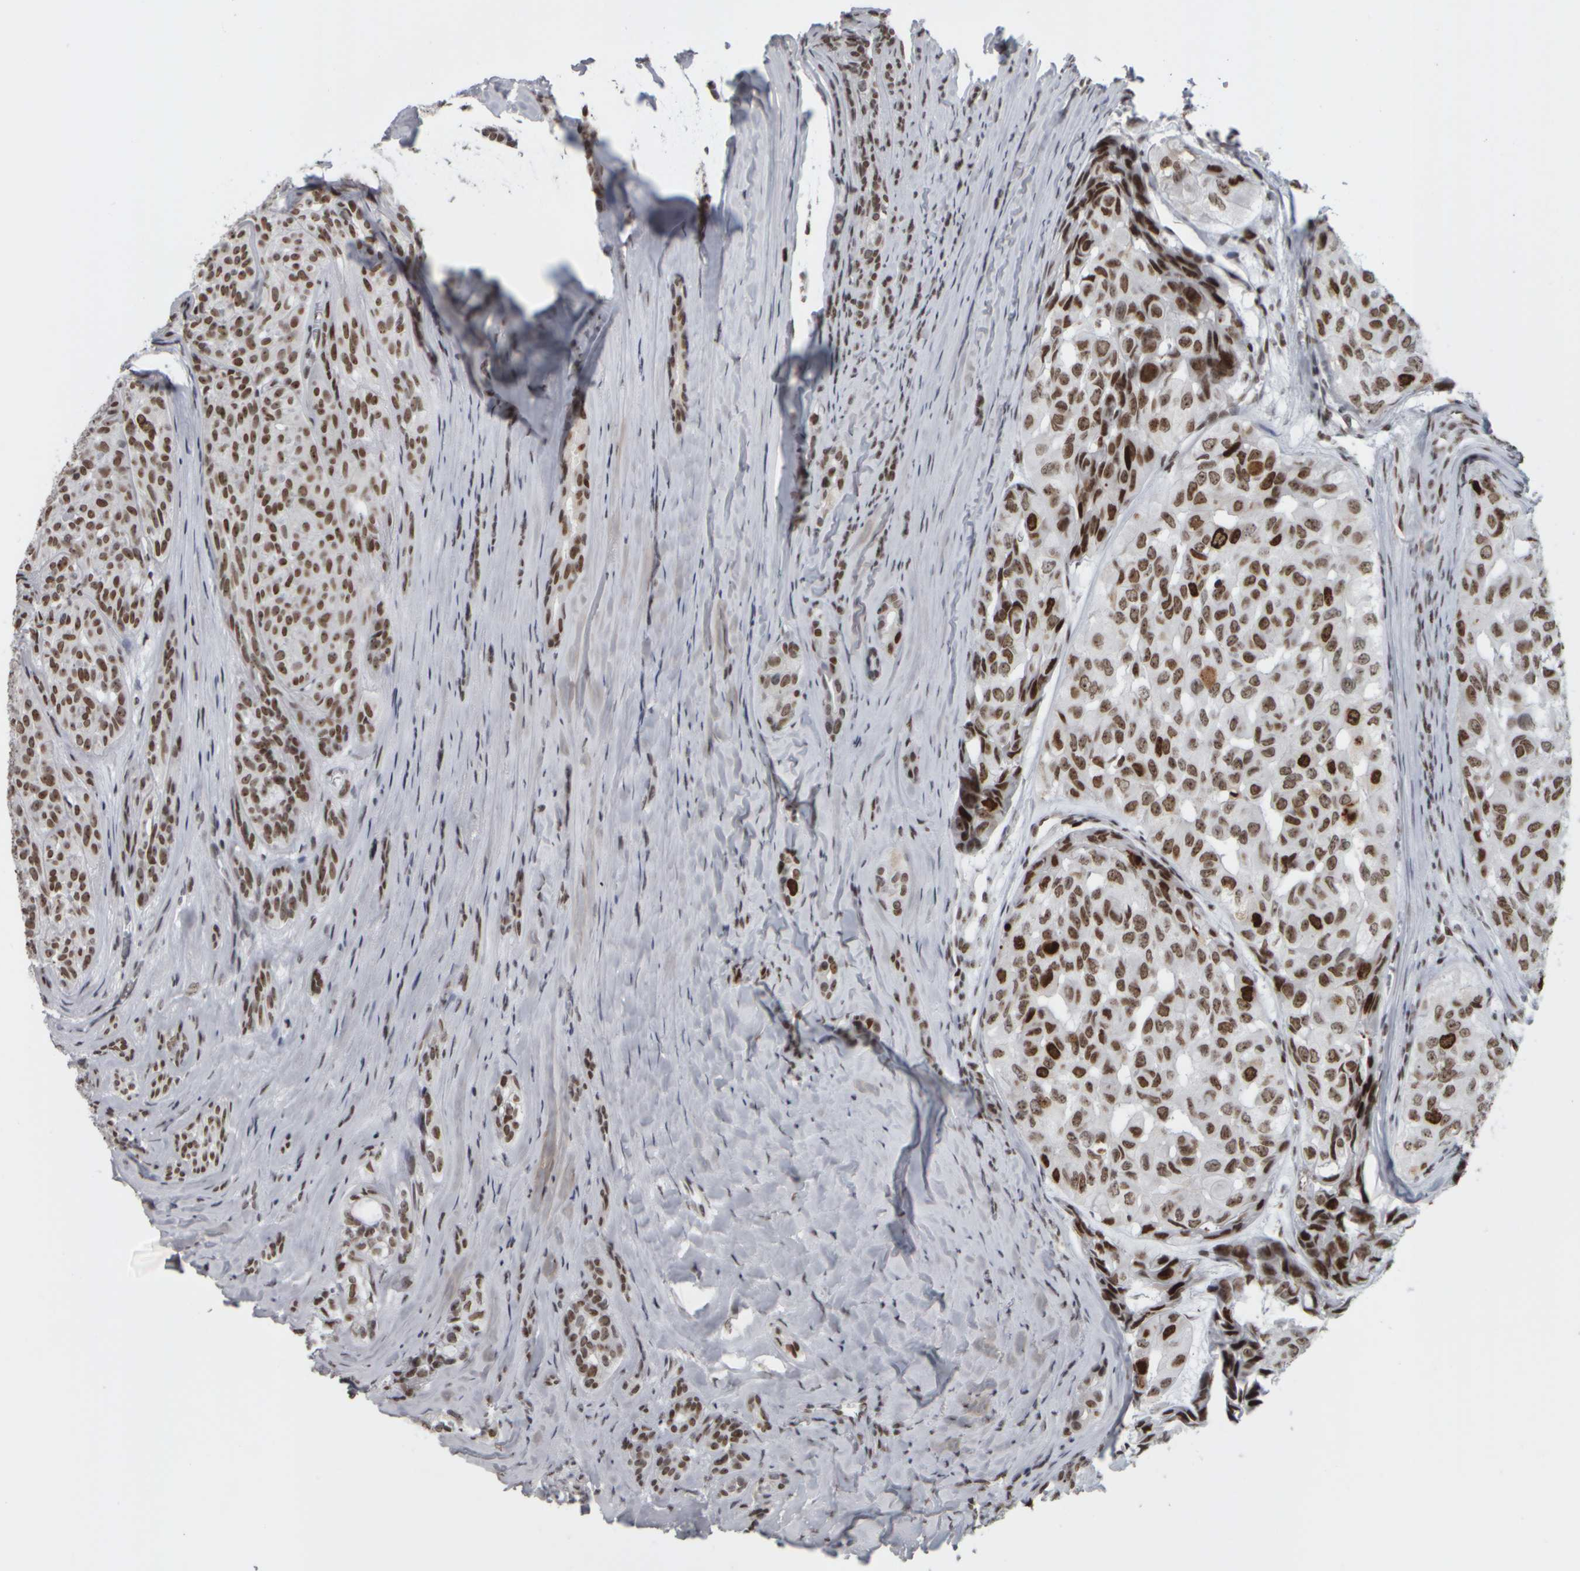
{"staining": {"intensity": "moderate", "quantity": ">75%", "location": "nuclear"}, "tissue": "head and neck cancer", "cell_type": "Tumor cells", "image_type": "cancer", "snomed": [{"axis": "morphology", "description": "Adenocarcinoma, NOS"}, {"axis": "topography", "description": "Salivary gland, NOS"}, {"axis": "topography", "description": "Head-Neck"}], "caption": "This is an image of IHC staining of head and neck cancer (adenocarcinoma), which shows moderate staining in the nuclear of tumor cells.", "gene": "TOP2B", "patient": {"sex": "female", "age": 76}}